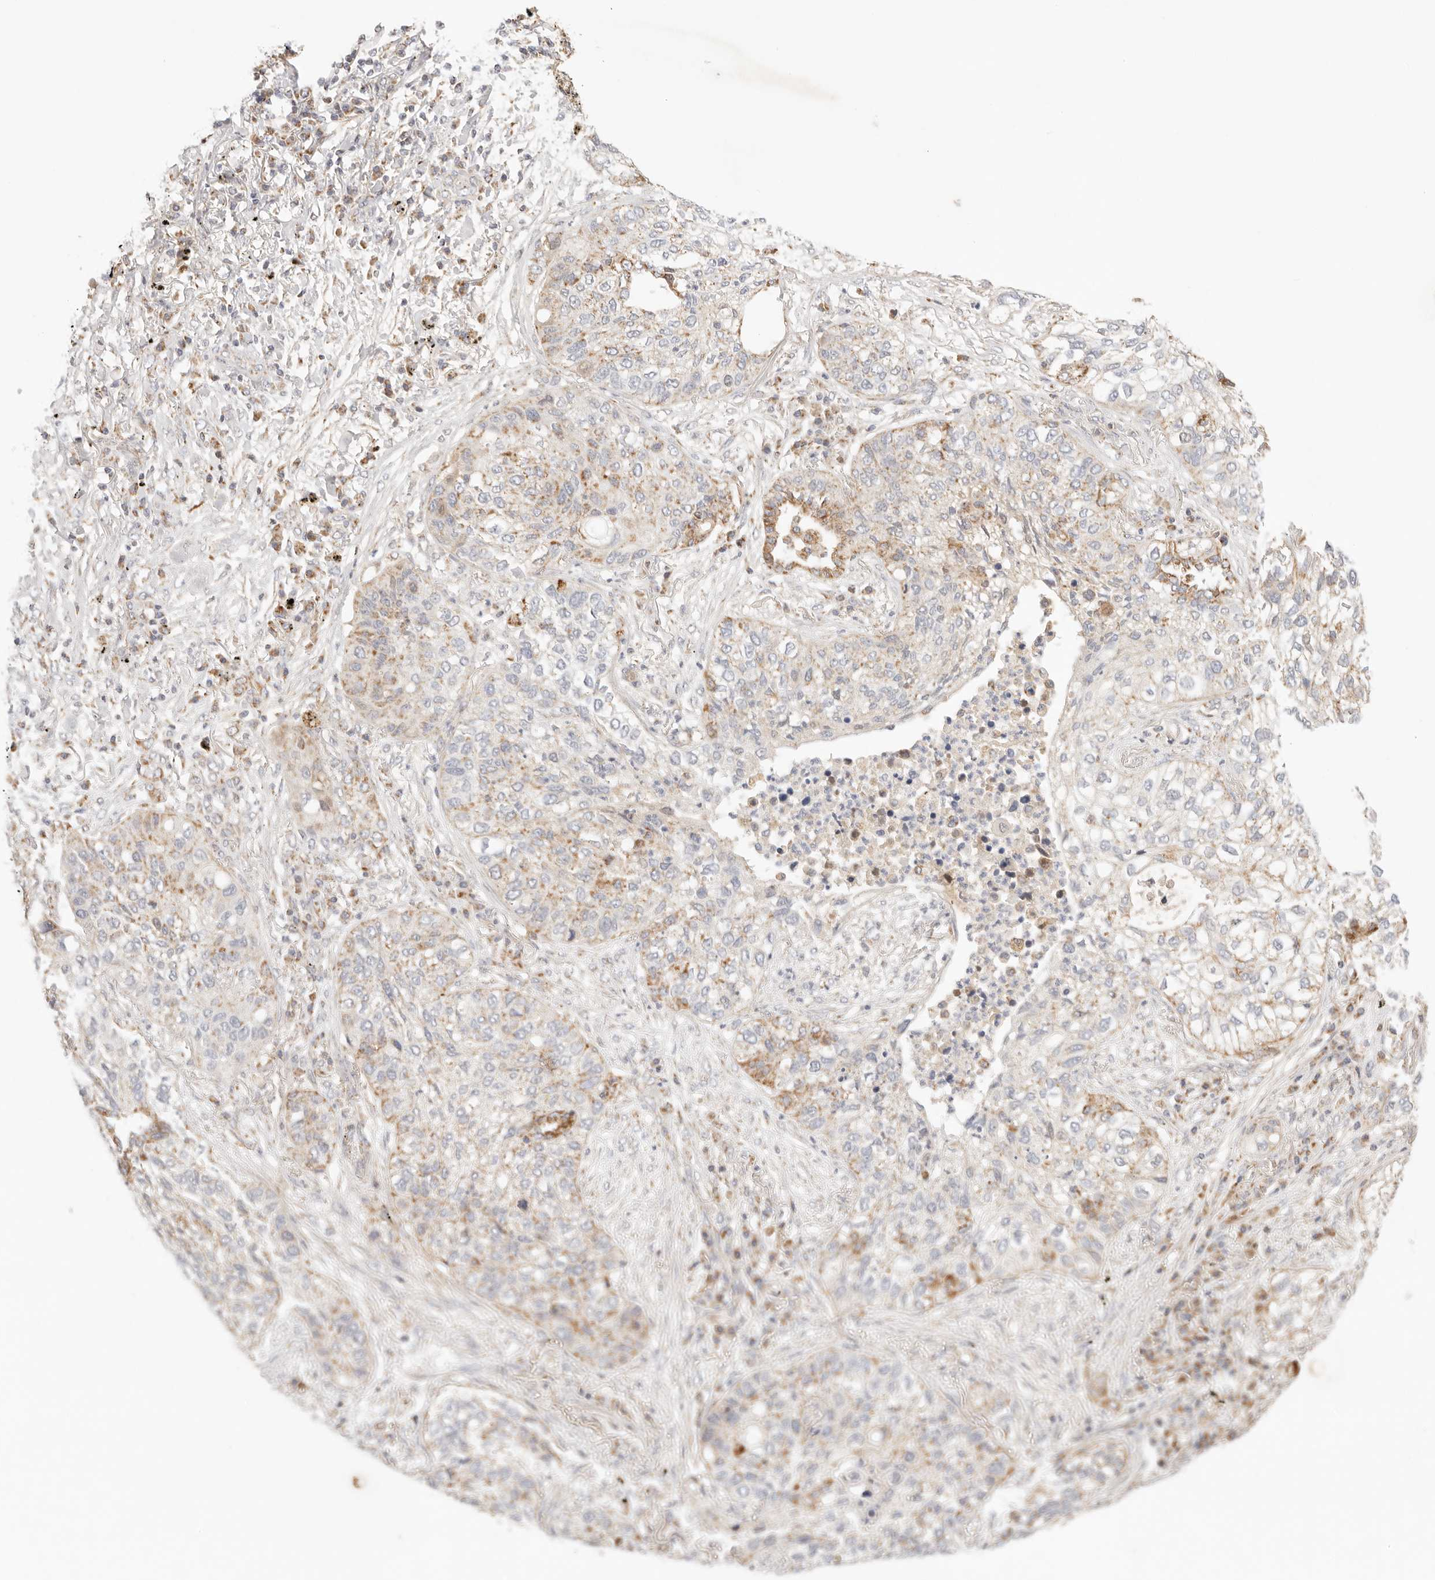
{"staining": {"intensity": "moderate", "quantity": "25%-75%", "location": "cytoplasmic/membranous"}, "tissue": "lung cancer", "cell_type": "Tumor cells", "image_type": "cancer", "snomed": [{"axis": "morphology", "description": "Squamous cell carcinoma, NOS"}, {"axis": "topography", "description": "Lung"}], "caption": "Immunohistochemical staining of human lung cancer displays medium levels of moderate cytoplasmic/membranous positivity in approximately 25%-75% of tumor cells.", "gene": "COA6", "patient": {"sex": "female", "age": 63}}